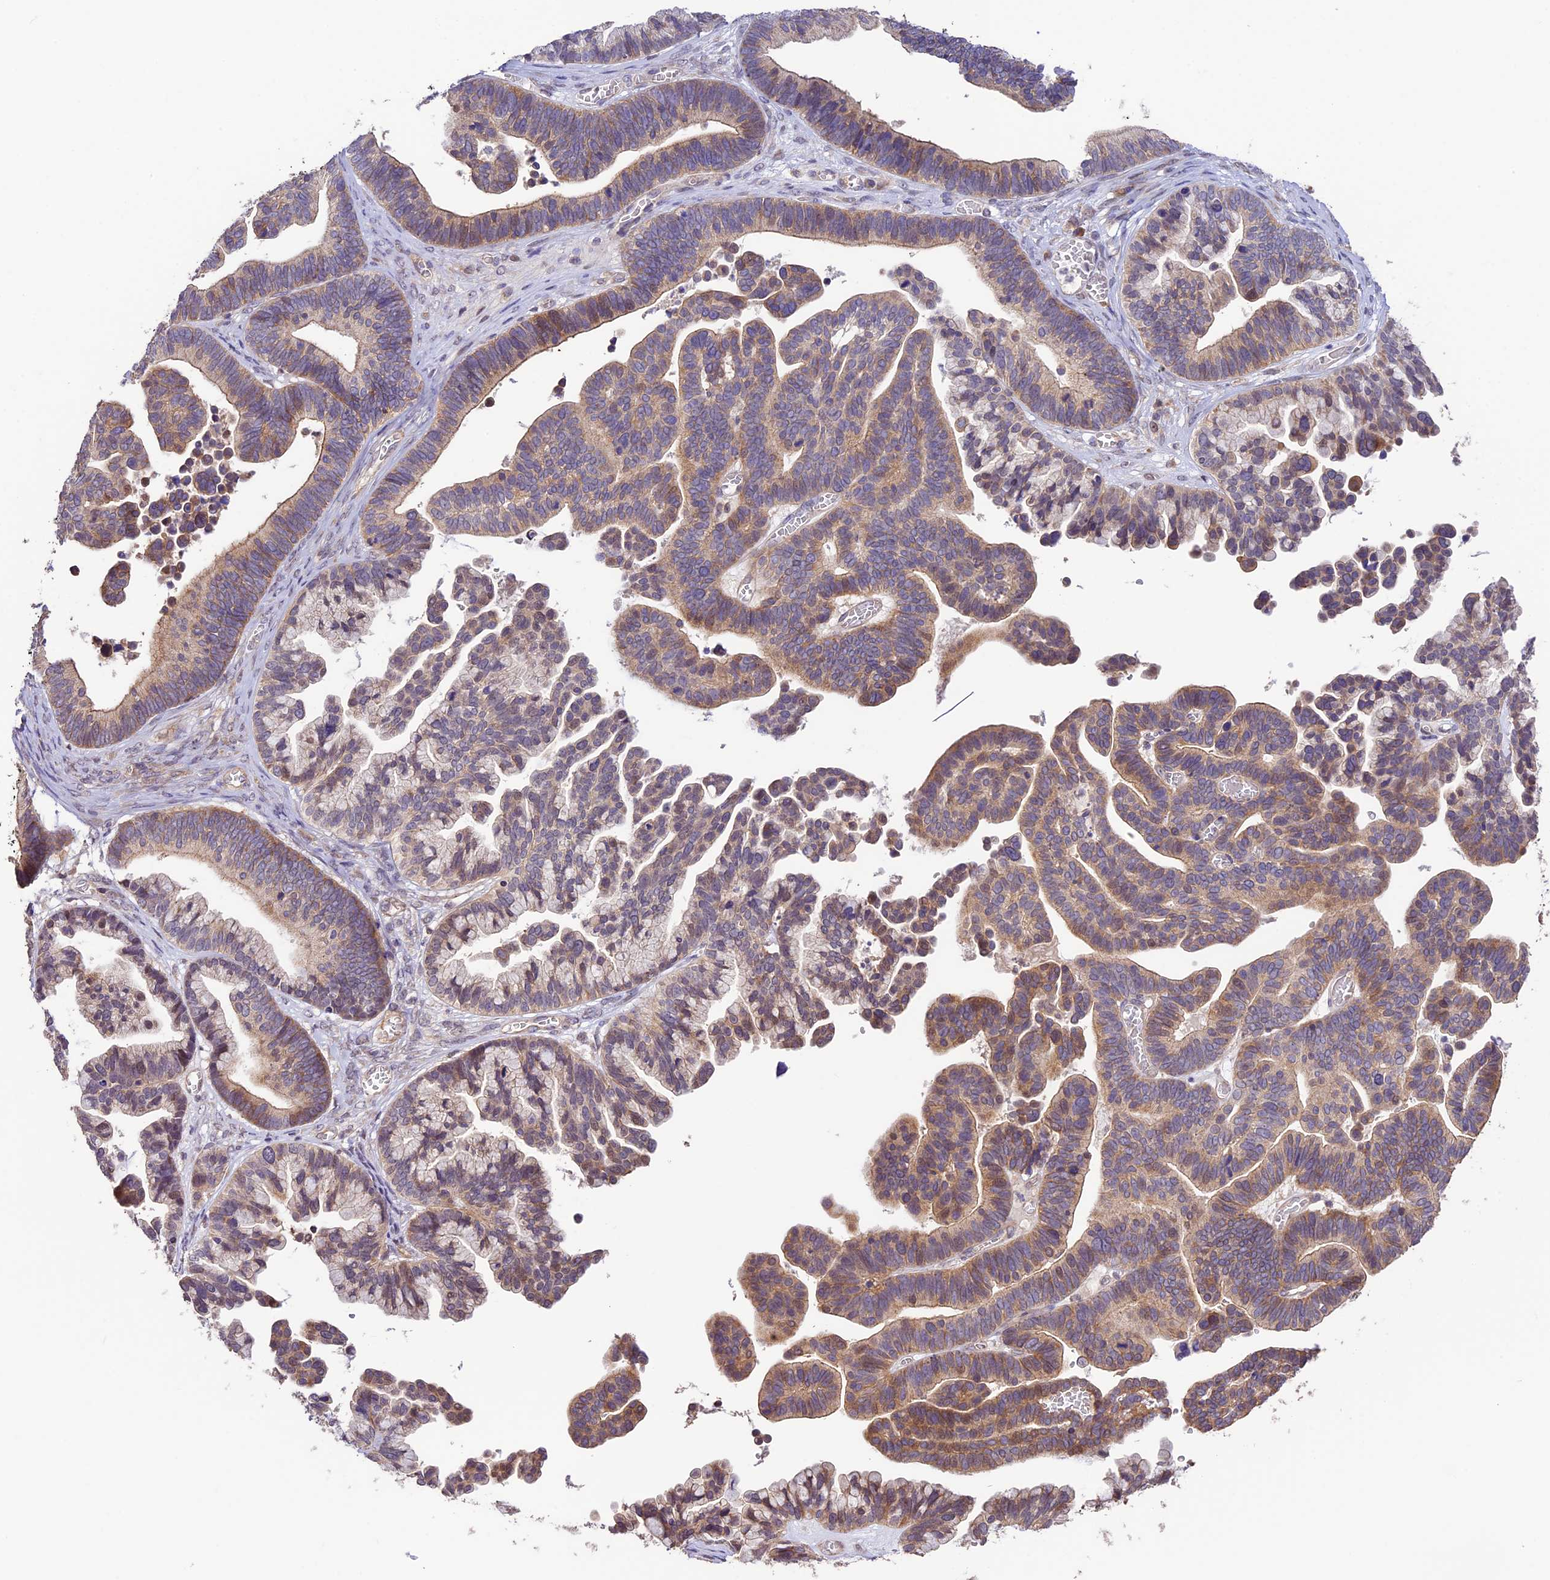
{"staining": {"intensity": "moderate", "quantity": "25%-75%", "location": "cytoplasmic/membranous"}, "tissue": "ovarian cancer", "cell_type": "Tumor cells", "image_type": "cancer", "snomed": [{"axis": "morphology", "description": "Cystadenocarcinoma, serous, NOS"}, {"axis": "topography", "description": "Ovary"}], "caption": "IHC photomicrograph of neoplastic tissue: human serous cystadenocarcinoma (ovarian) stained using IHC shows medium levels of moderate protein expression localized specifically in the cytoplasmic/membranous of tumor cells, appearing as a cytoplasmic/membranous brown color.", "gene": "BCAS4", "patient": {"sex": "female", "age": 56}}